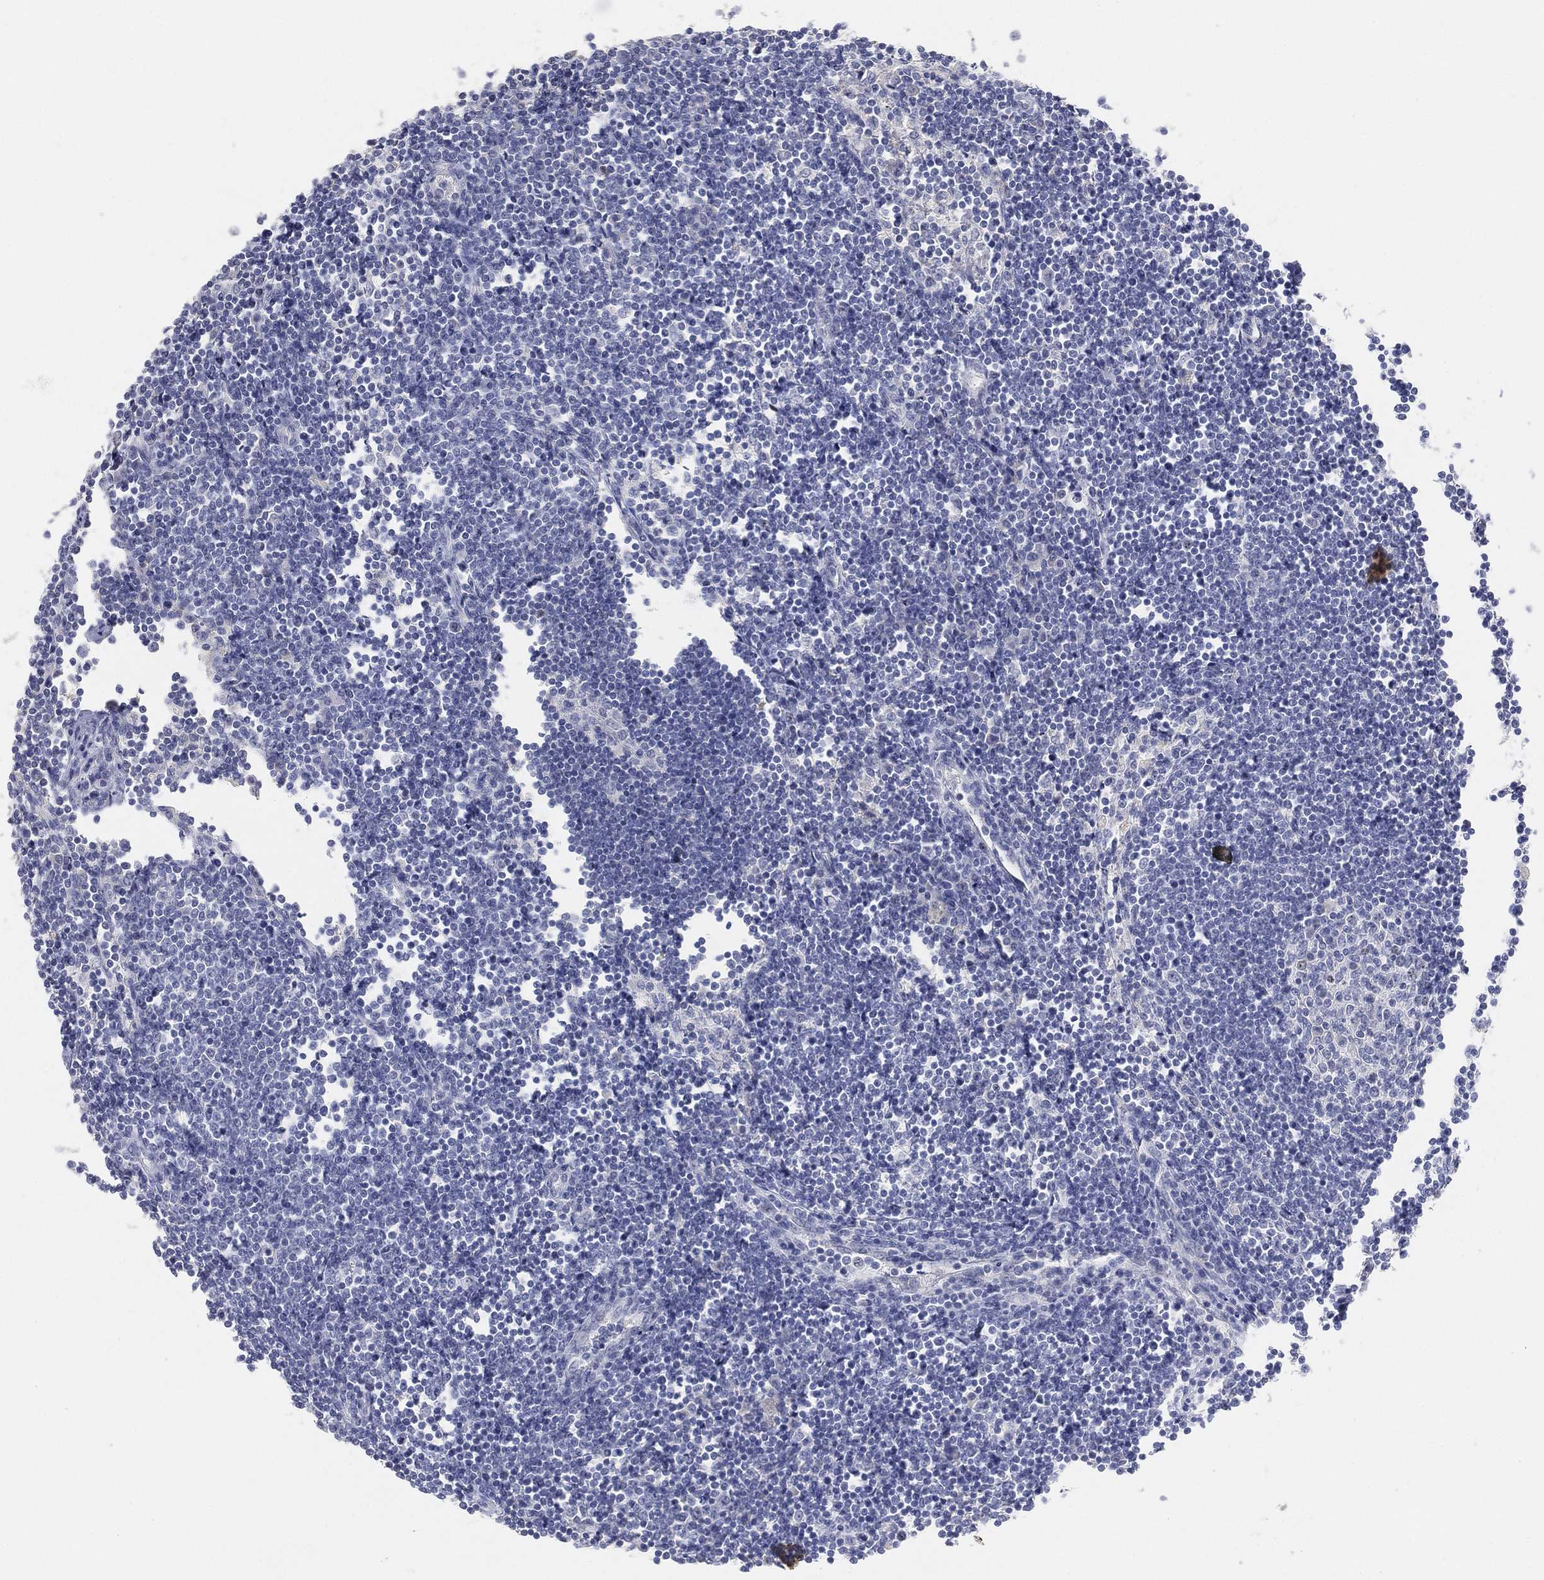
{"staining": {"intensity": "negative", "quantity": "none", "location": "none"}, "tissue": "lymph node", "cell_type": "Germinal center cells", "image_type": "normal", "snomed": [{"axis": "morphology", "description": "Normal tissue, NOS"}, {"axis": "morphology", "description": "Adenocarcinoma, NOS"}, {"axis": "topography", "description": "Lymph node"}, {"axis": "topography", "description": "Pancreas"}], "caption": "Human lymph node stained for a protein using immunohistochemistry displays no expression in germinal center cells.", "gene": "FAM187B", "patient": {"sex": "female", "age": 58}}